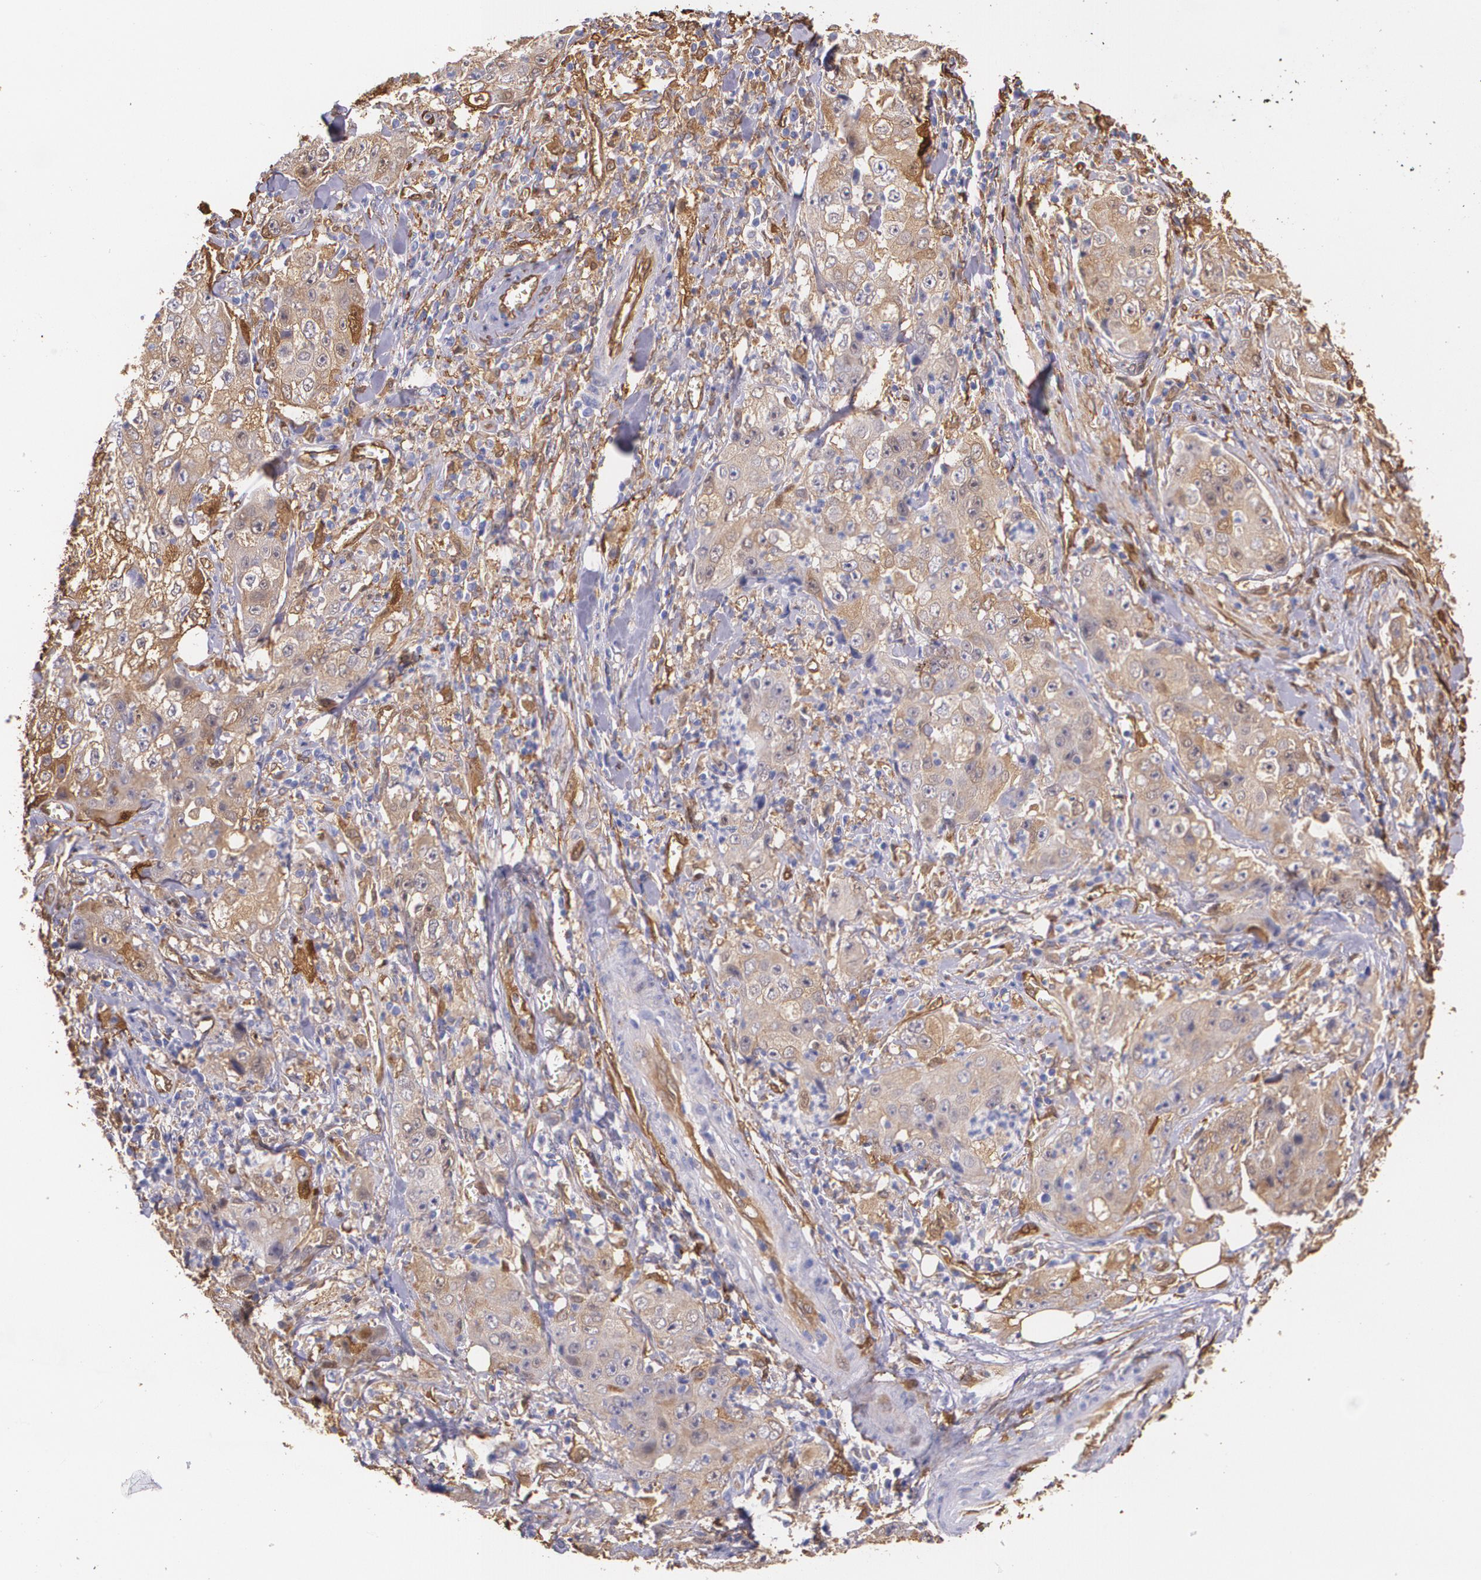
{"staining": {"intensity": "weak", "quantity": "25%-75%", "location": "cytoplasmic/membranous"}, "tissue": "lung cancer", "cell_type": "Tumor cells", "image_type": "cancer", "snomed": [{"axis": "morphology", "description": "Squamous cell carcinoma, NOS"}, {"axis": "topography", "description": "Lung"}], "caption": "Immunohistochemistry (IHC) micrograph of neoplastic tissue: lung cancer (squamous cell carcinoma) stained using immunohistochemistry (IHC) reveals low levels of weak protein expression localized specifically in the cytoplasmic/membranous of tumor cells, appearing as a cytoplasmic/membranous brown color.", "gene": "MMP2", "patient": {"sex": "male", "age": 64}}